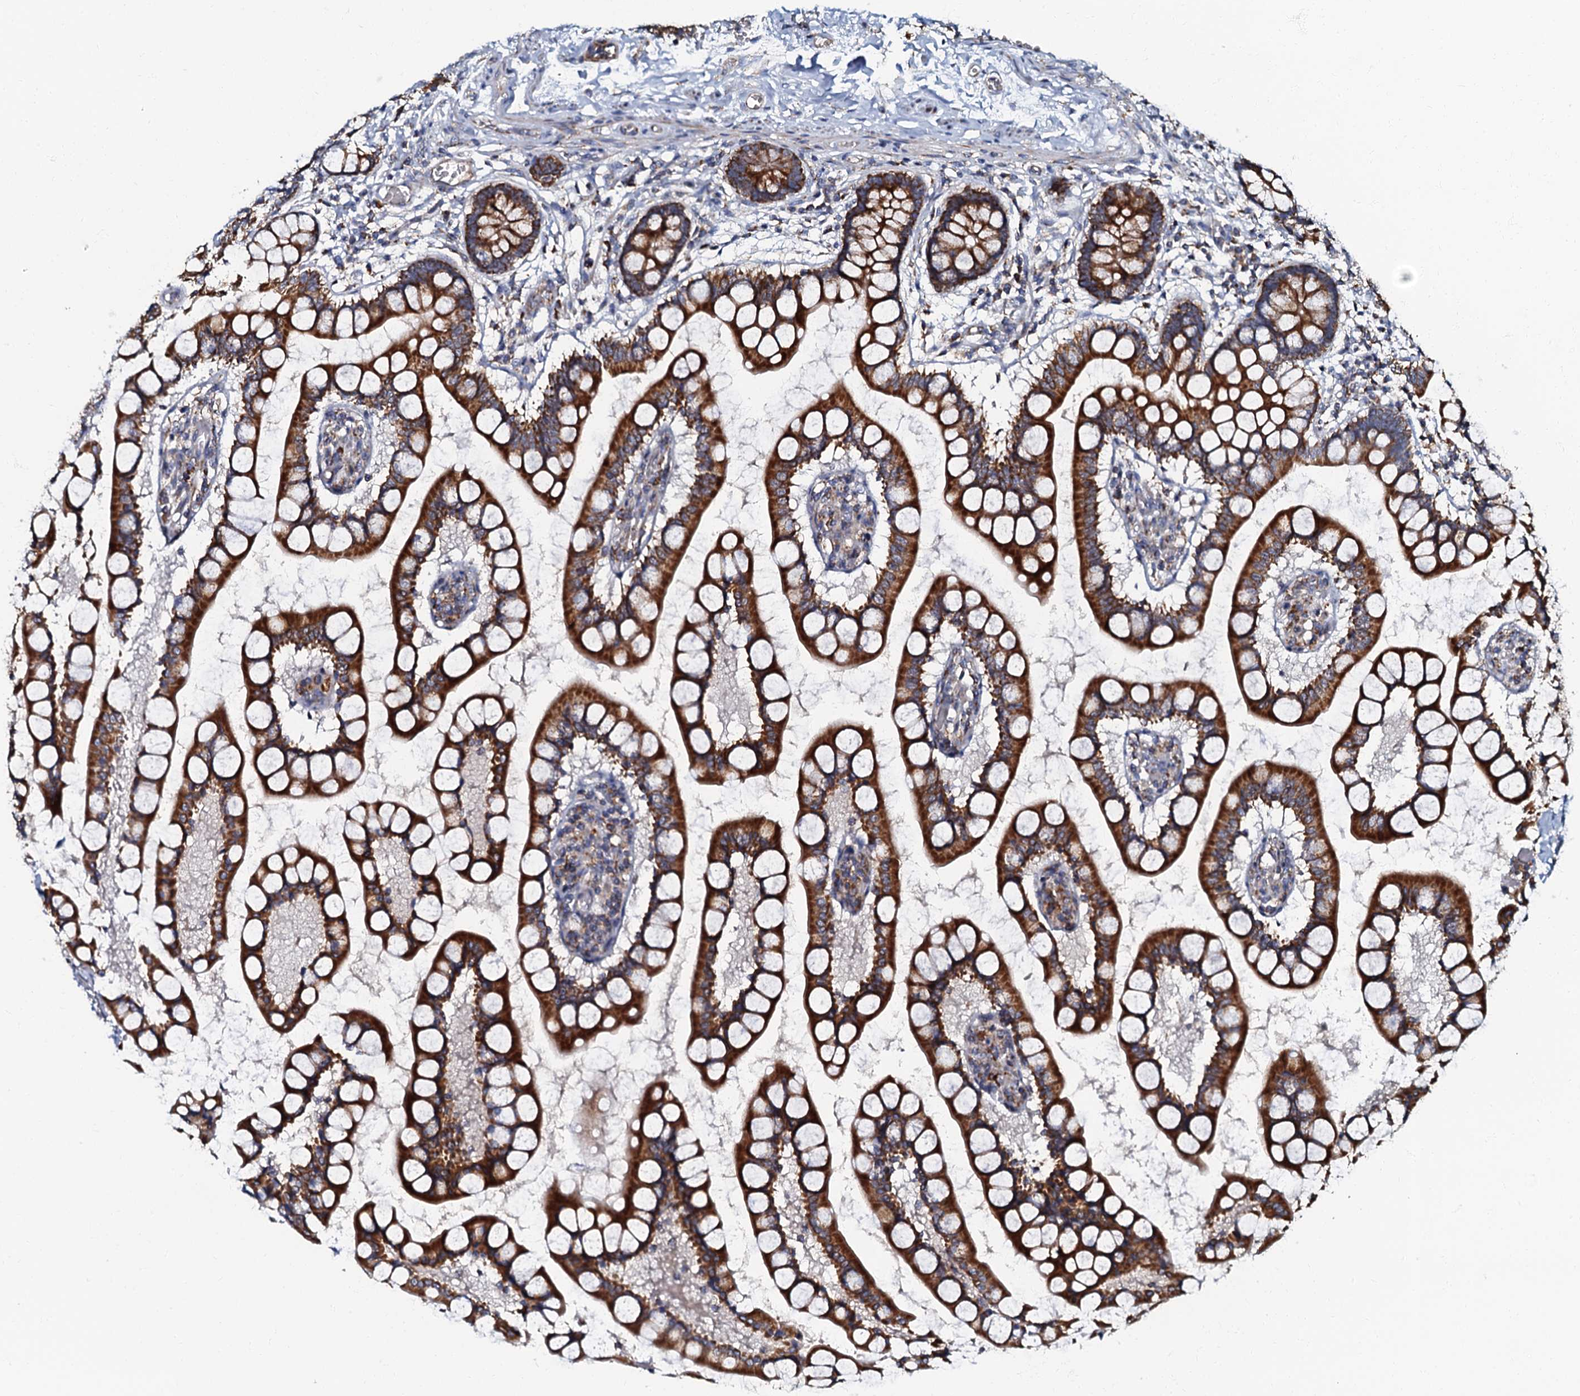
{"staining": {"intensity": "strong", "quantity": ">75%", "location": "cytoplasmic/membranous"}, "tissue": "small intestine", "cell_type": "Glandular cells", "image_type": "normal", "snomed": [{"axis": "morphology", "description": "Normal tissue, NOS"}, {"axis": "topography", "description": "Small intestine"}], "caption": "Strong cytoplasmic/membranous expression is appreciated in about >75% of glandular cells in unremarkable small intestine.", "gene": "NDUFA12", "patient": {"sex": "male", "age": 52}}